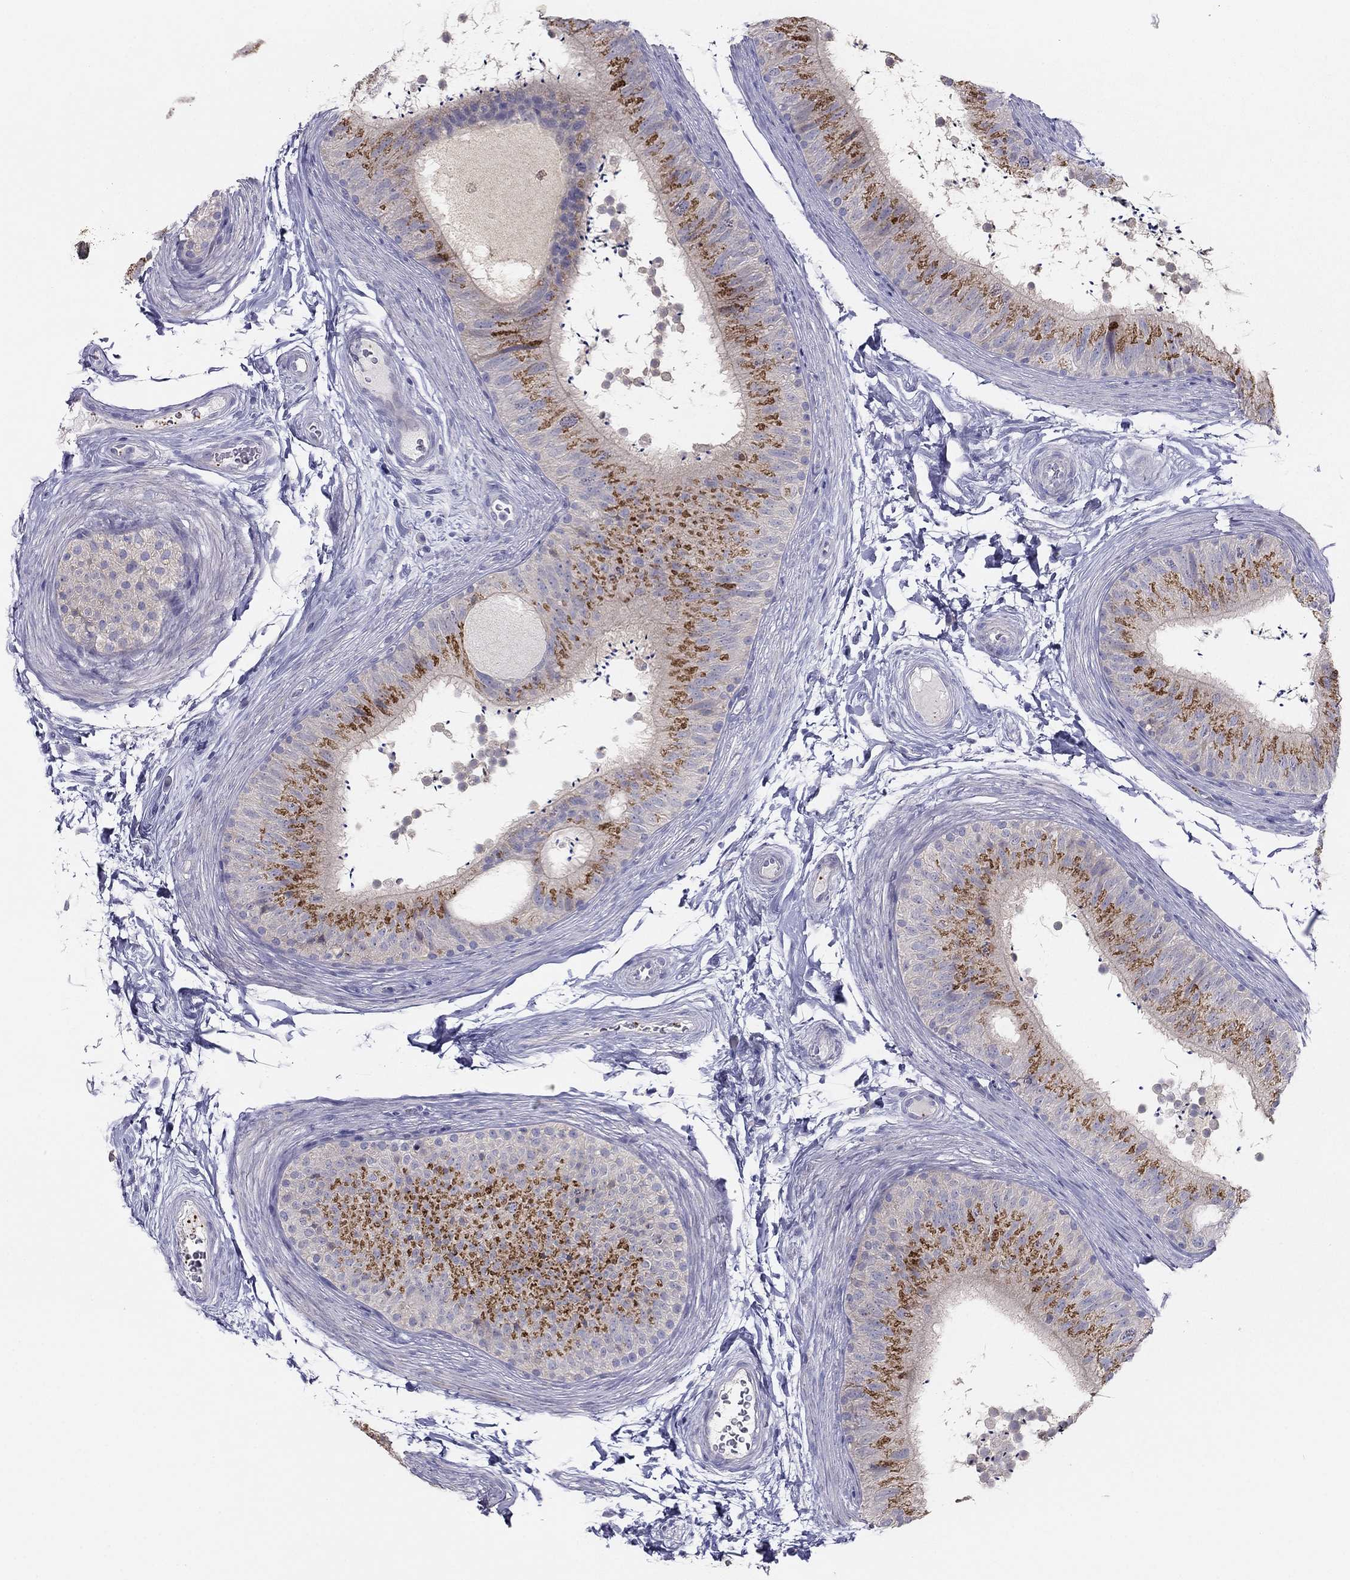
{"staining": {"intensity": "strong", "quantity": "25%-75%", "location": "cytoplasmic/membranous"}, "tissue": "epididymis", "cell_type": "Glandular cells", "image_type": "normal", "snomed": [{"axis": "morphology", "description": "Normal tissue, NOS"}, {"axis": "topography", "description": "Epididymis"}], "caption": "A high-resolution histopathology image shows immunohistochemistry staining of benign epididymis, which demonstrates strong cytoplasmic/membranous staining in approximately 25%-75% of glandular cells.", "gene": "MGAT4C", "patient": {"sex": "male", "age": 32}}